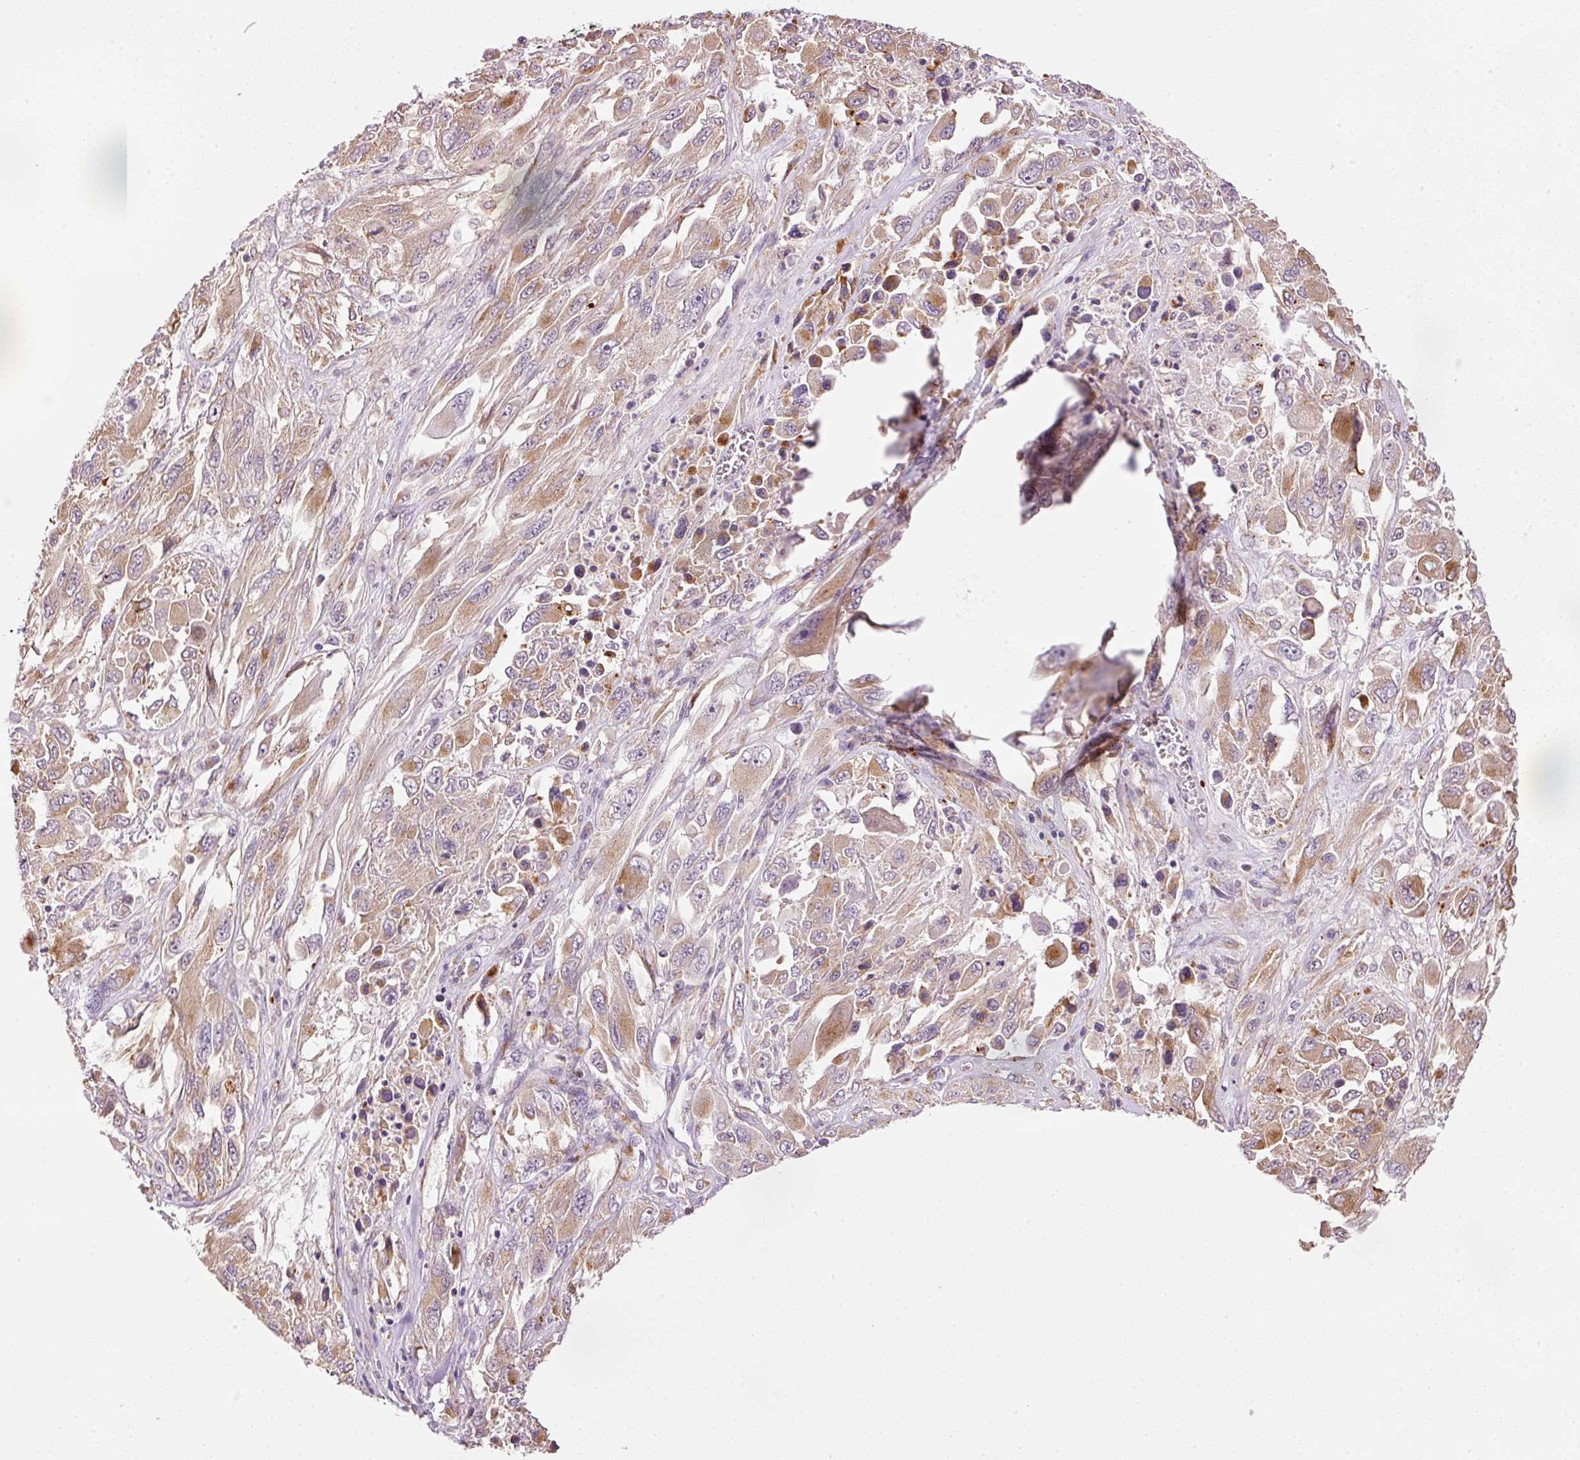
{"staining": {"intensity": "moderate", "quantity": ">75%", "location": "cytoplasmic/membranous"}, "tissue": "melanoma", "cell_type": "Tumor cells", "image_type": "cancer", "snomed": [{"axis": "morphology", "description": "Malignant melanoma, NOS"}, {"axis": "topography", "description": "Skin"}], "caption": "The histopathology image shows a brown stain indicating the presence of a protein in the cytoplasmic/membranous of tumor cells in melanoma. The staining is performed using DAB brown chromogen to label protein expression. The nuclei are counter-stained blue using hematoxylin.", "gene": "ZNF639", "patient": {"sex": "female", "age": 91}}